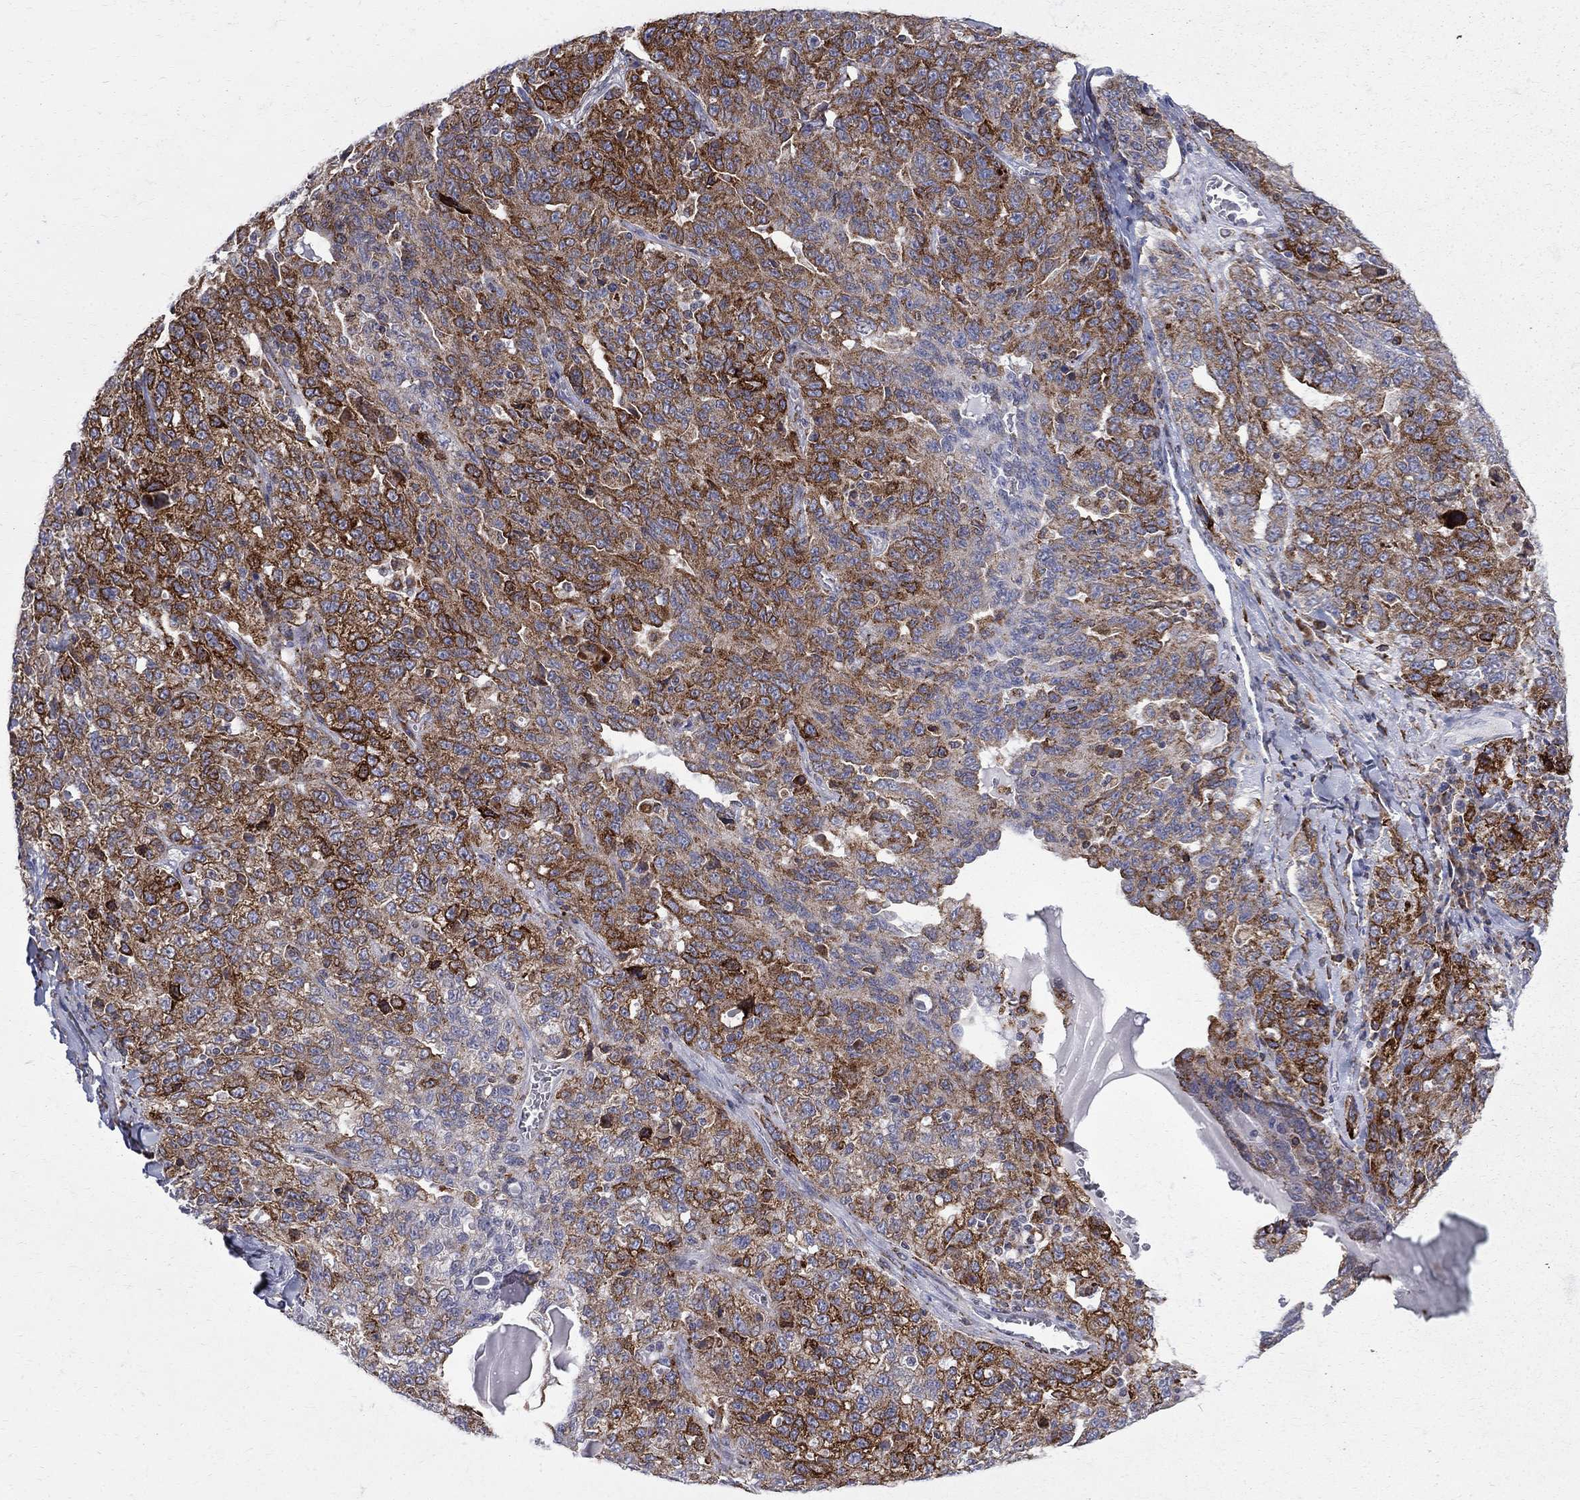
{"staining": {"intensity": "strong", "quantity": "25%-75%", "location": "cytoplasmic/membranous,nuclear"}, "tissue": "ovarian cancer", "cell_type": "Tumor cells", "image_type": "cancer", "snomed": [{"axis": "morphology", "description": "Cystadenocarcinoma, serous, NOS"}, {"axis": "topography", "description": "Ovary"}], "caption": "Tumor cells reveal high levels of strong cytoplasmic/membranous and nuclear staining in about 25%-75% of cells in serous cystadenocarcinoma (ovarian).", "gene": "CAB39L", "patient": {"sex": "female", "age": 71}}